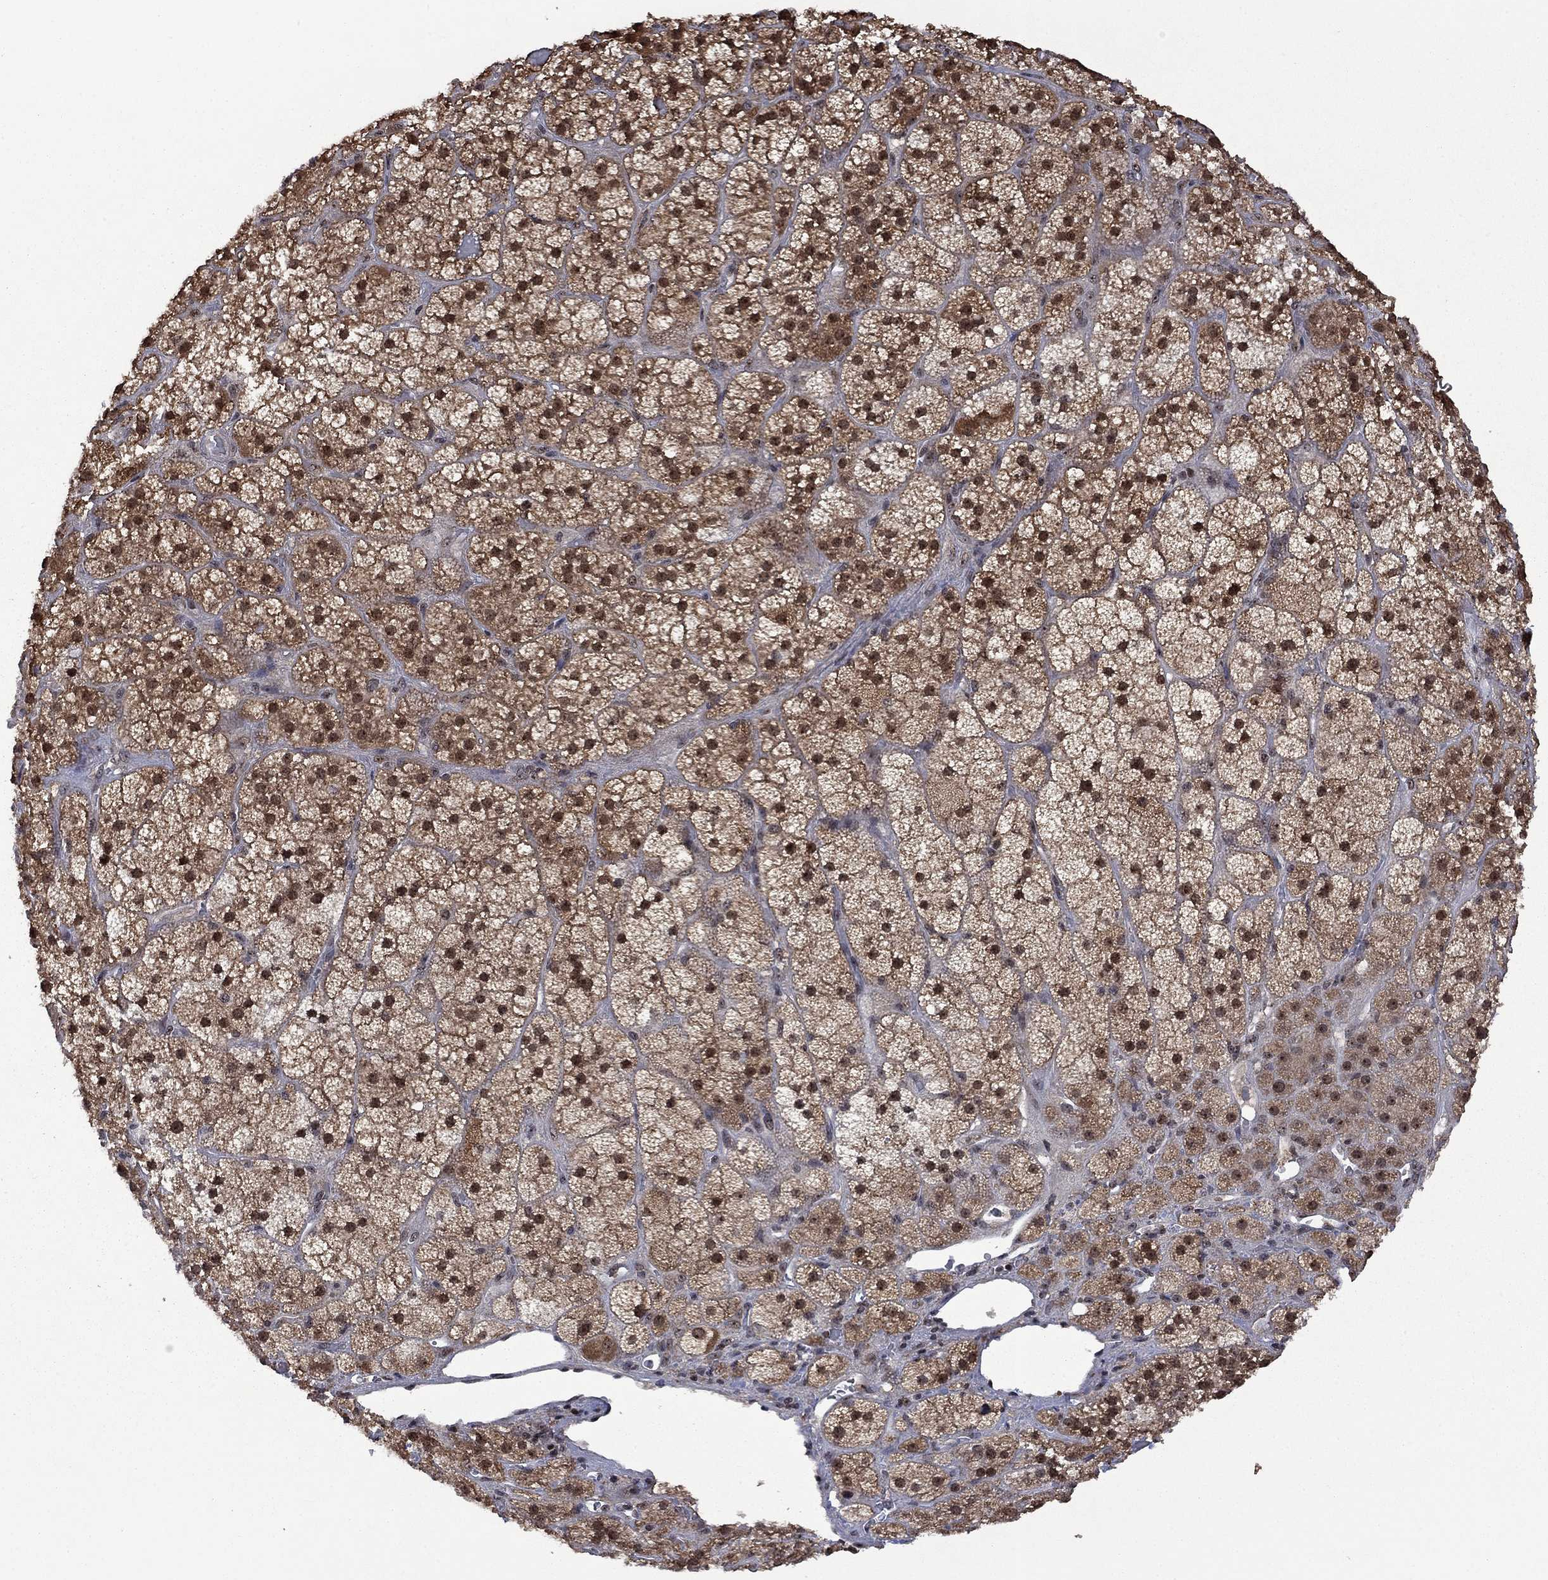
{"staining": {"intensity": "moderate", "quantity": ">75%", "location": "cytoplasmic/membranous,nuclear"}, "tissue": "adrenal gland", "cell_type": "Glandular cells", "image_type": "normal", "snomed": [{"axis": "morphology", "description": "Normal tissue, NOS"}, {"axis": "topography", "description": "Adrenal gland"}], "caption": "Protein staining reveals moderate cytoplasmic/membranous,nuclear positivity in approximately >75% of glandular cells in benign adrenal gland.", "gene": "FBLL1", "patient": {"sex": "male", "age": 57}}